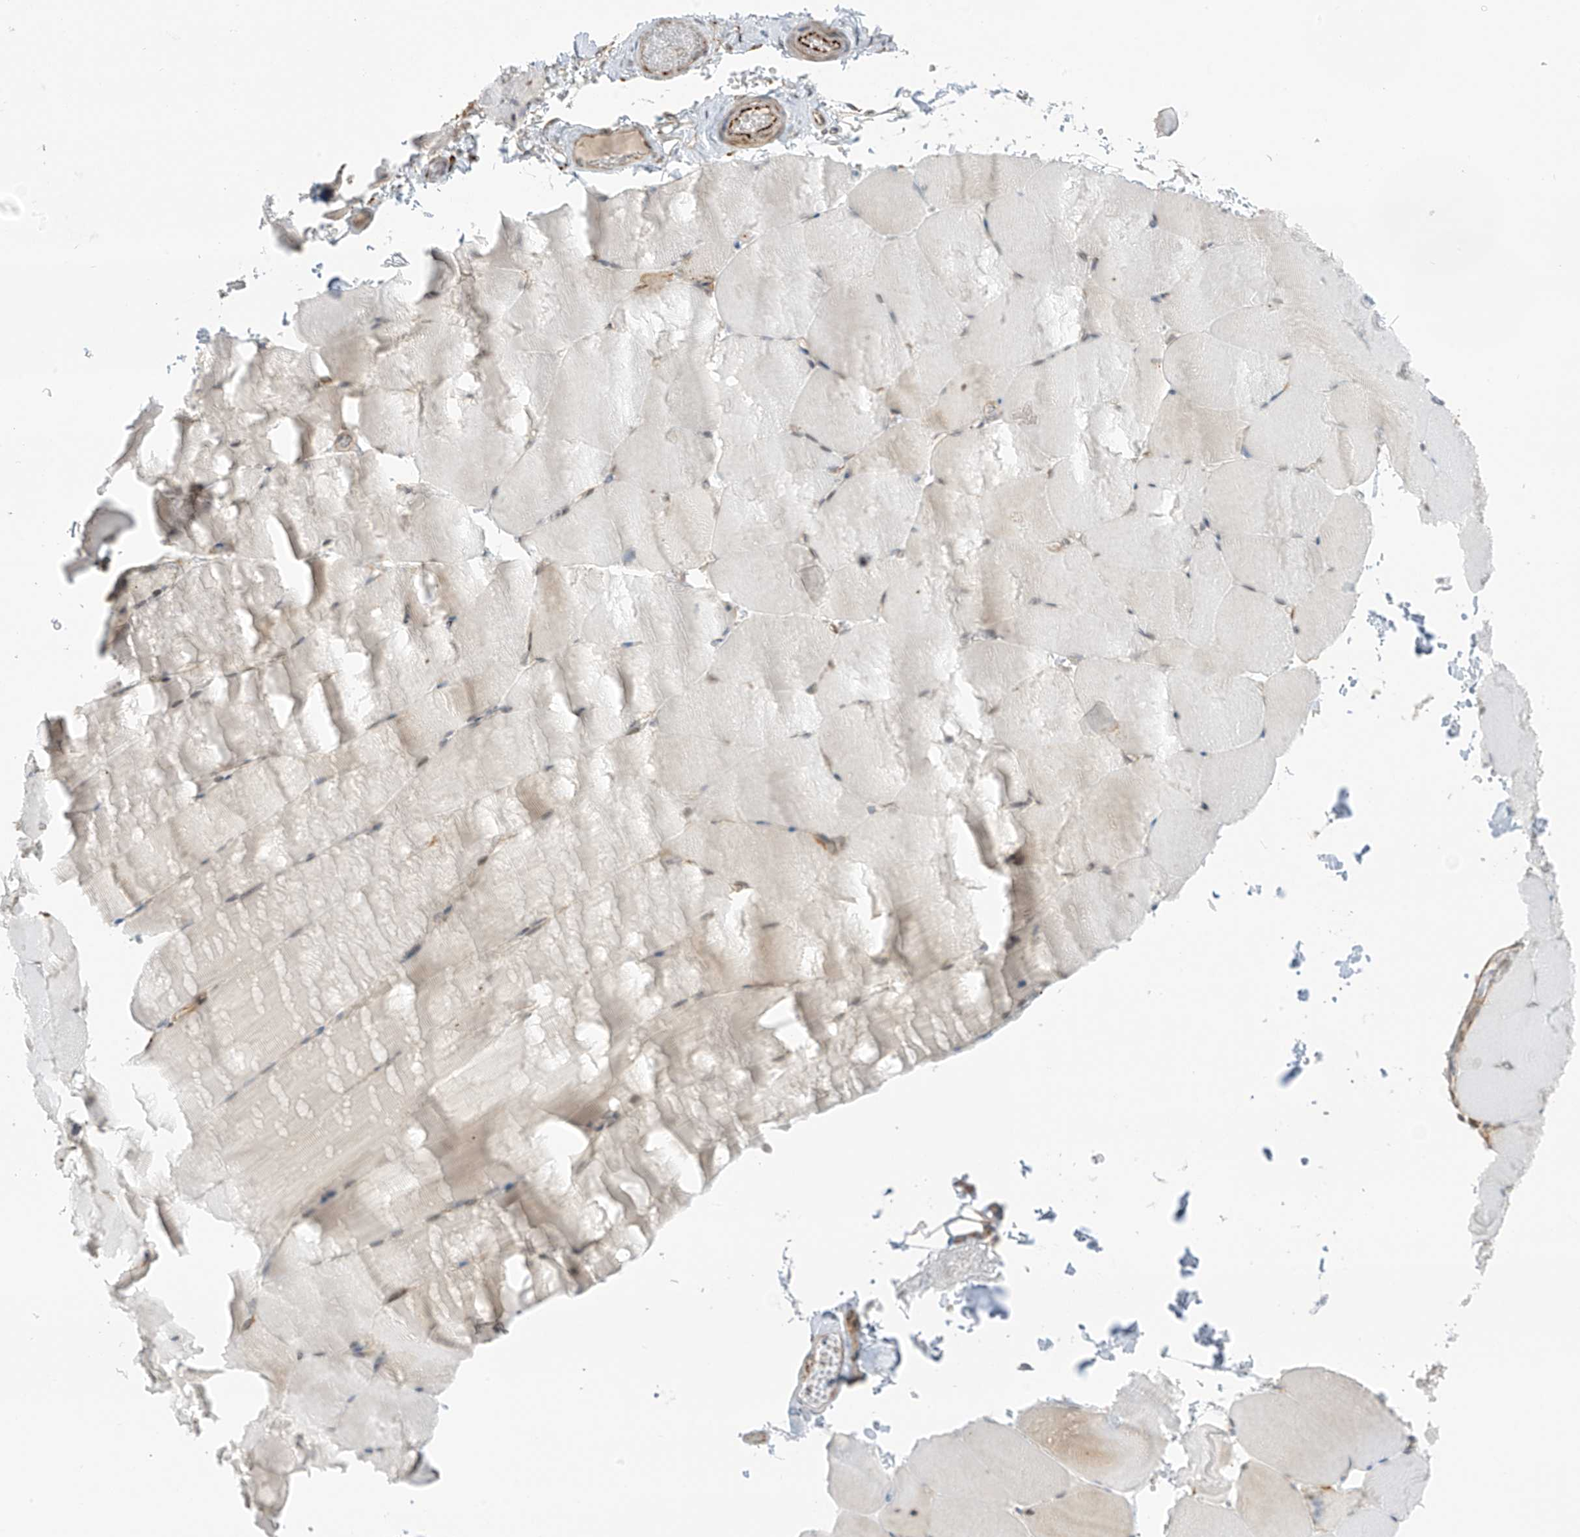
{"staining": {"intensity": "negative", "quantity": "none", "location": "none"}, "tissue": "skeletal muscle", "cell_type": "Myocytes", "image_type": "normal", "snomed": [{"axis": "morphology", "description": "Normal tissue, NOS"}, {"axis": "topography", "description": "Skeletal muscle"}, {"axis": "topography", "description": "Parathyroid gland"}], "caption": "High power microscopy image of an immunohistochemistry histopathology image of benign skeletal muscle, revealing no significant staining in myocytes. The staining was performed using DAB to visualize the protein expression in brown, while the nuclei were stained in blue with hematoxylin (Magnification: 20x).", "gene": "HS6ST2", "patient": {"sex": "female", "age": 37}}